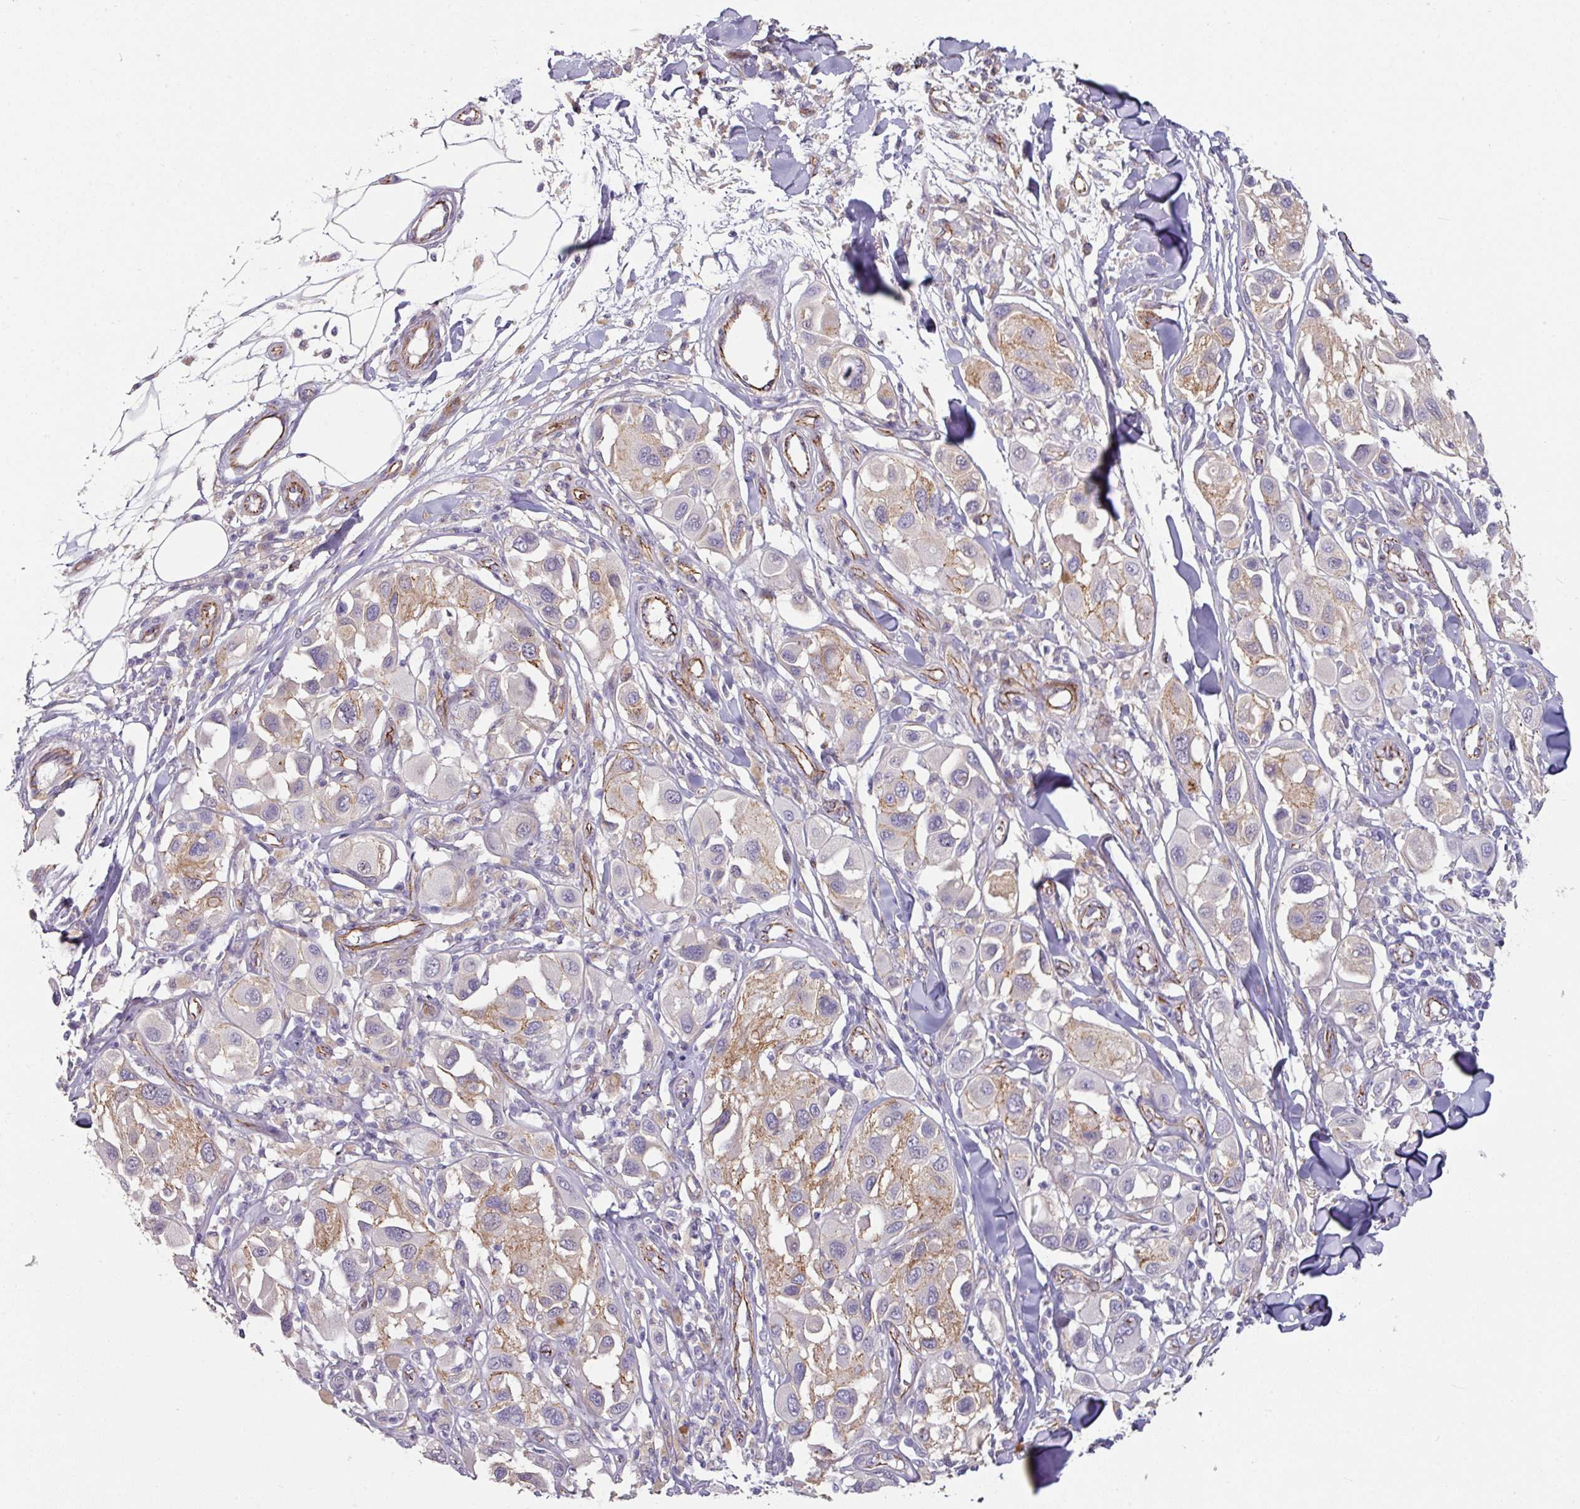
{"staining": {"intensity": "moderate", "quantity": "<25%", "location": "cytoplasmic/membranous"}, "tissue": "melanoma", "cell_type": "Tumor cells", "image_type": "cancer", "snomed": [{"axis": "morphology", "description": "Malignant melanoma, Metastatic site"}, {"axis": "topography", "description": "Skin"}], "caption": "A brown stain highlights moderate cytoplasmic/membranous positivity of a protein in human malignant melanoma (metastatic site) tumor cells.", "gene": "JUP", "patient": {"sex": "male", "age": 41}}